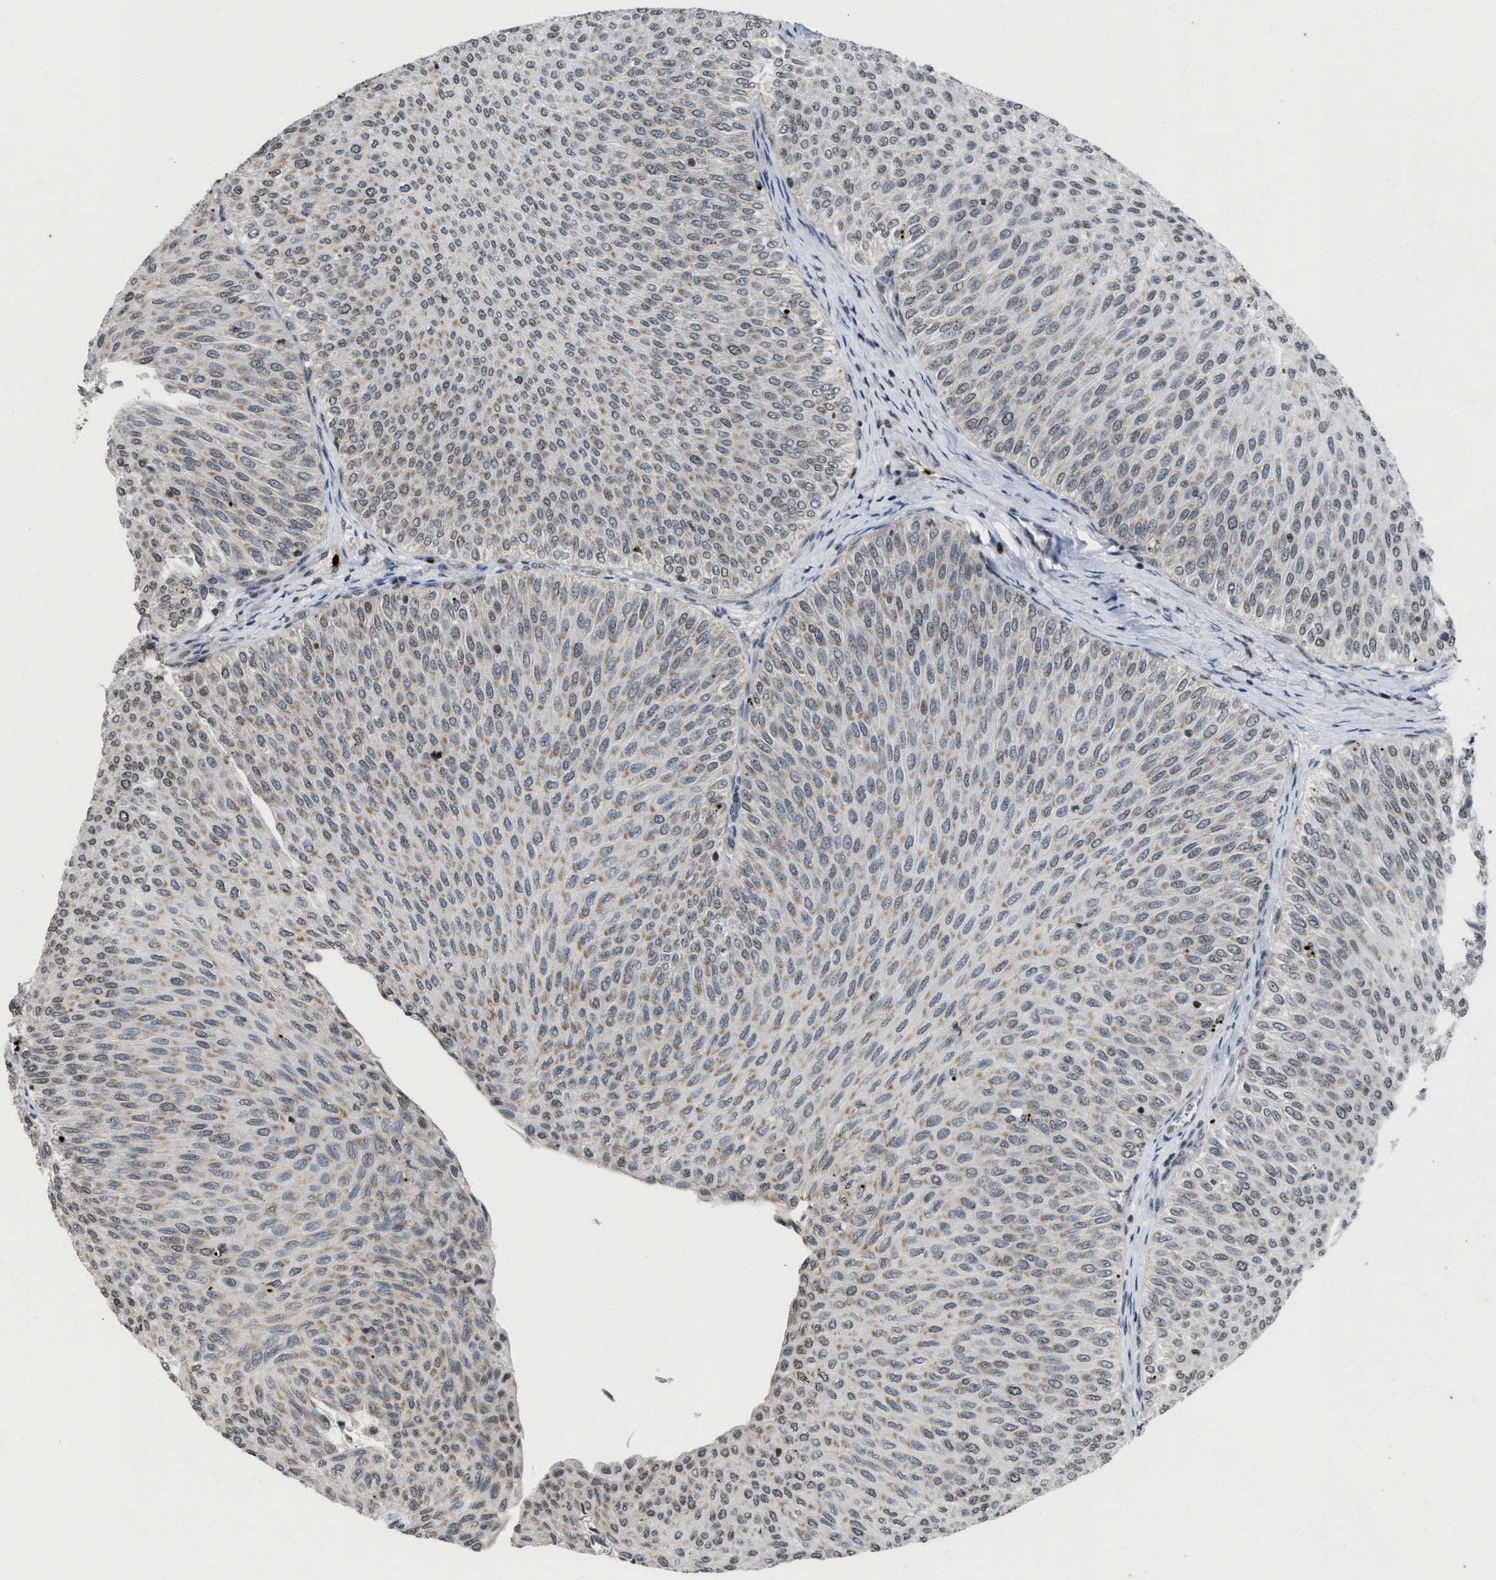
{"staining": {"intensity": "weak", "quantity": ">75%", "location": "cytoplasmic/membranous"}, "tissue": "urothelial cancer", "cell_type": "Tumor cells", "image_type": "cancer", "snomed": [{"axis": "morphology", "description": "Urothelial carcinoma, Low grade"}, {"axis": "topography", "description": "Urinary bladder"}], "caption": "Weak cytoplasmic/membranous staining for a protein is present in about >75% of tumor cells of urothelial cancer using immunohistochemistry.", "gene": "PRUNE2", "patient": {"sex": "male", "age": 78}}